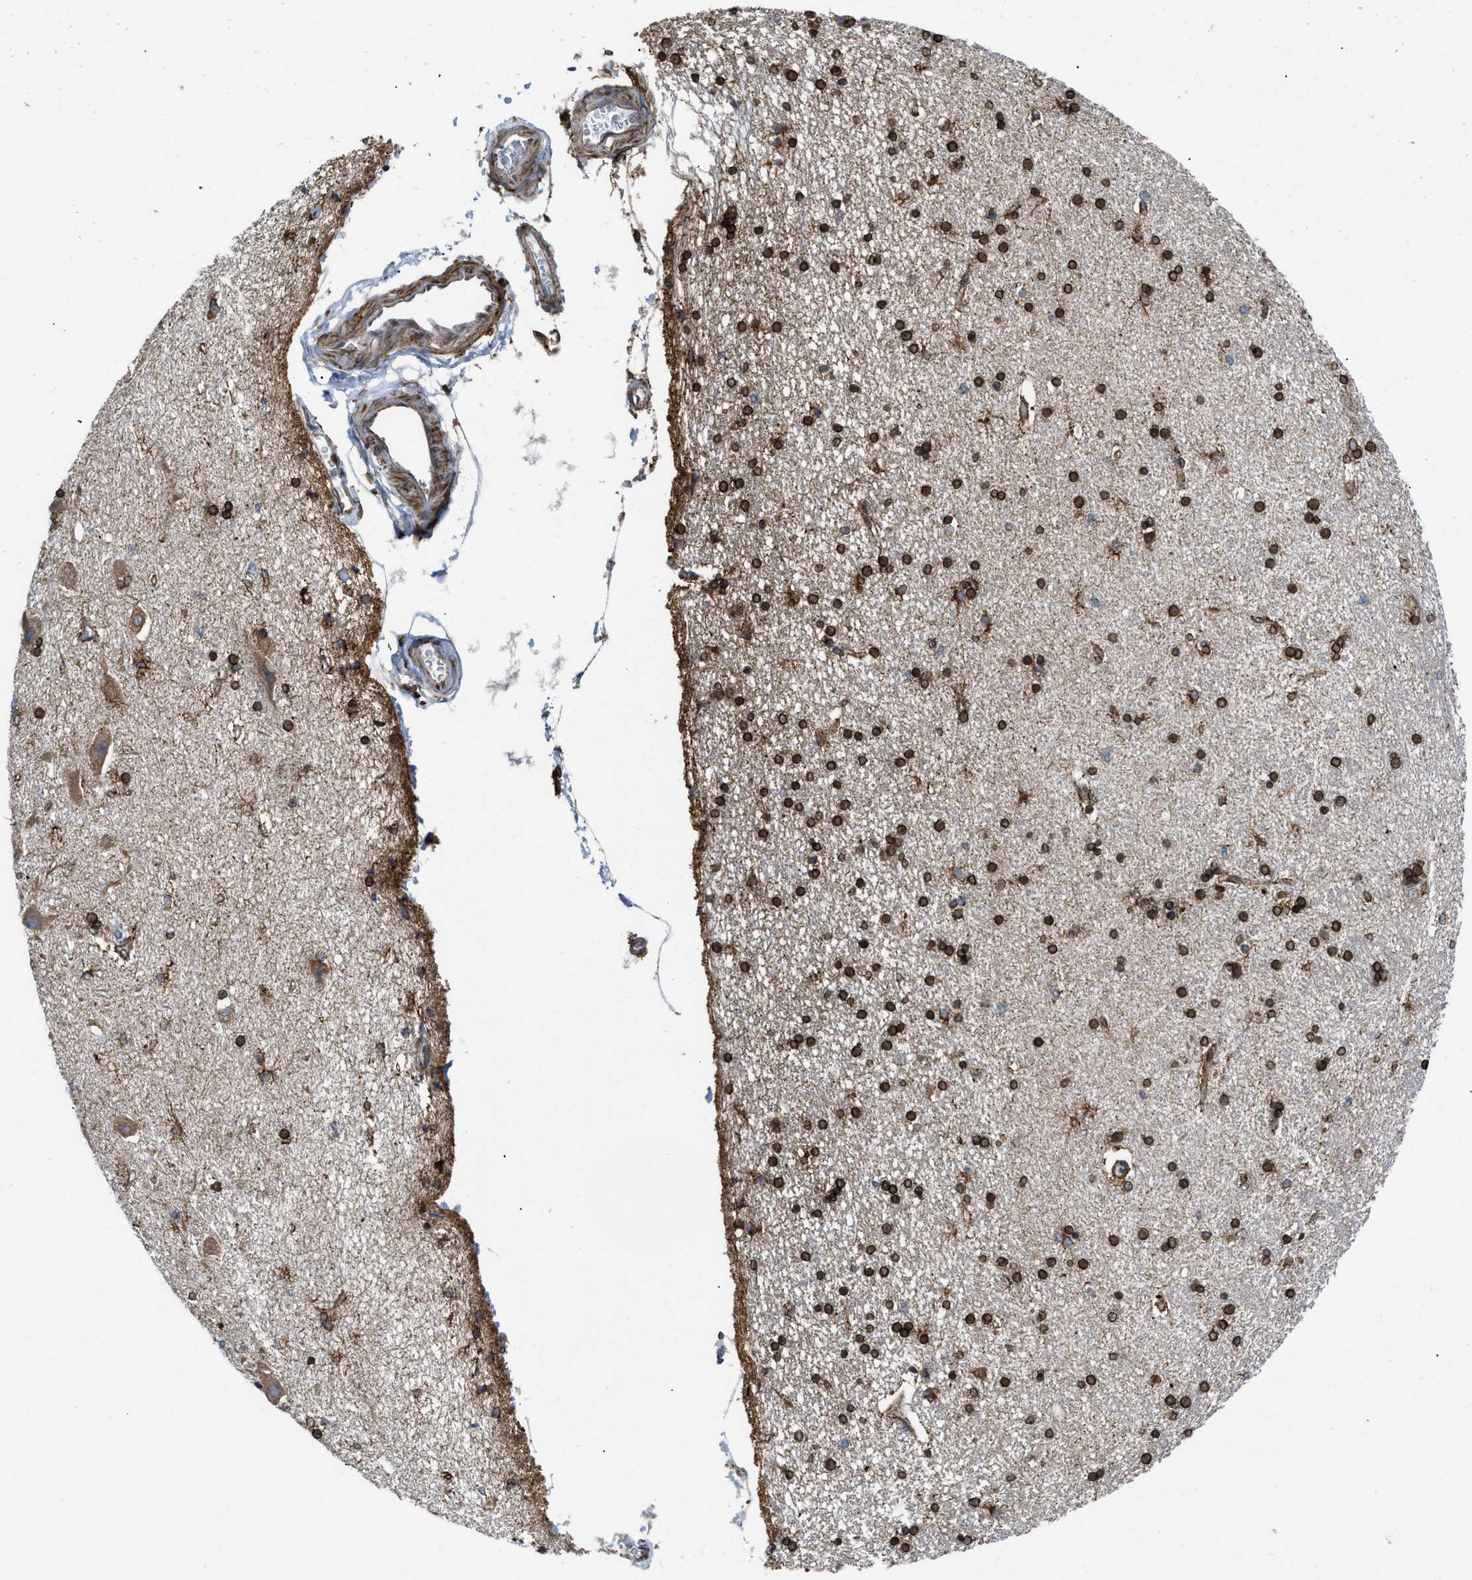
{"staining": {"intensity": "strong", "quantity": ">75%", "location": "cytoplasmic/membranous"}, "tissue": "hippocampus", "cell_type": "Glial cells", "image_type": "normal", "snomed": [{"axis": "morphology", "description": "Normal tissue, NOS"}, {"axis": "topography", "description": "Hippocampus"}], "caption": "DAB (3,3'-diaminobenzidine) immunohistochemical staining of benign human hippocampus displays strong cytoplasmic/membranous protein staining in approximately >75% of glial cells. Nuclei are stained in blue.", "gene": "ERLIN2", "patient": {"sex": "female", "age": 54}}